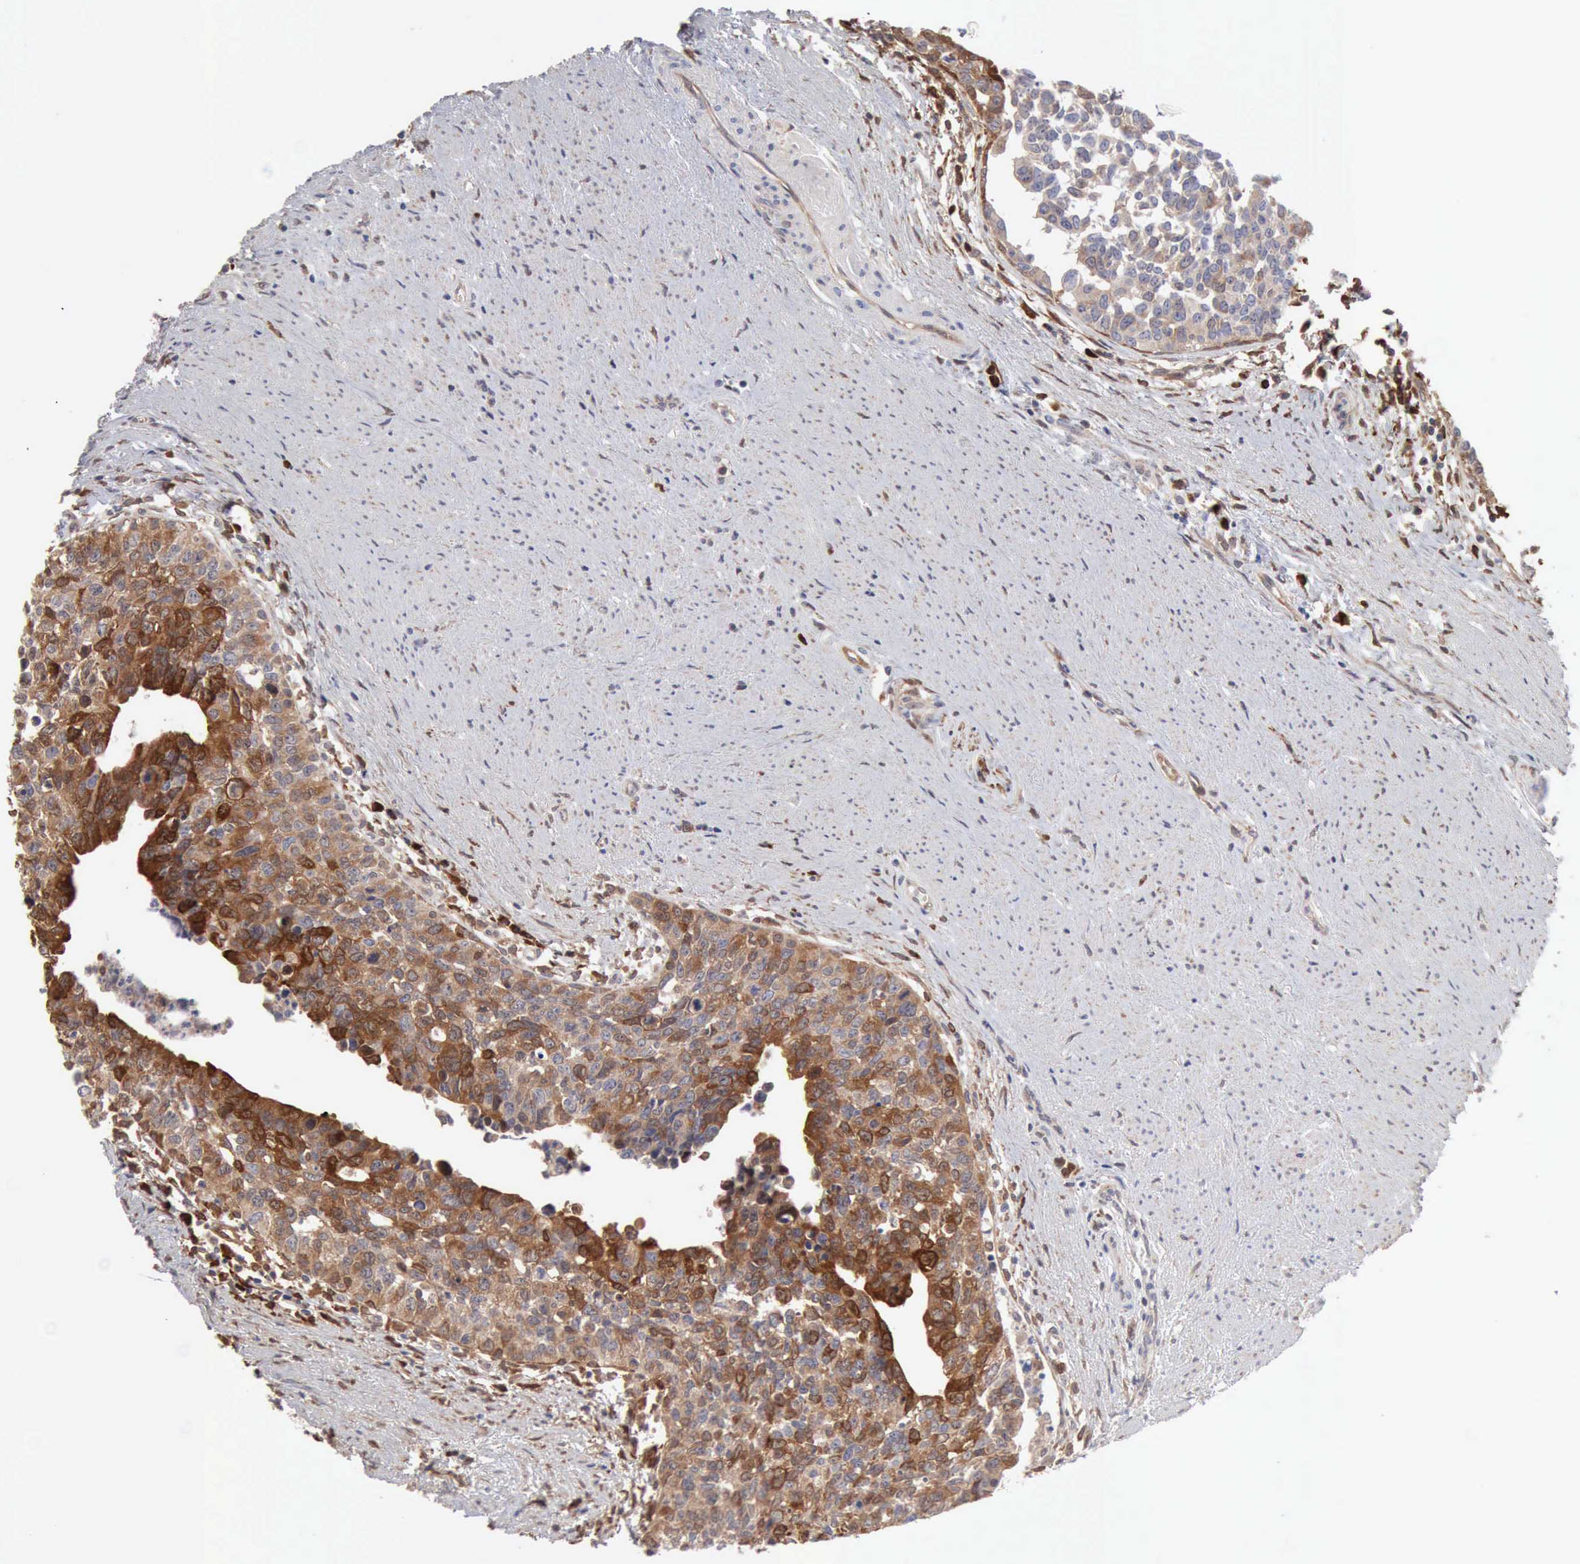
{"staining": {"intensity": "strong", "quantity": ">75%", "location": "cytoplasmic/membranous"}, "tissue": "urothelial cancer", "cell_type": "Tumor cells", "image_type": "cancer", "snomed": [{"axis": "morphology", "description": "Urothelial carcinoma, High grade"}, {"axis": "topography", "description": "Urinary bladder"}], "caption": "About >75% of tumor cells in urothelial carcinoma (high-grade) show strong cytoplasmic/membranous protein staining as visualized by brown immunohistochemical staining.", "gene": "APOL2", "patient": {"sex": "male", "age": 81}}